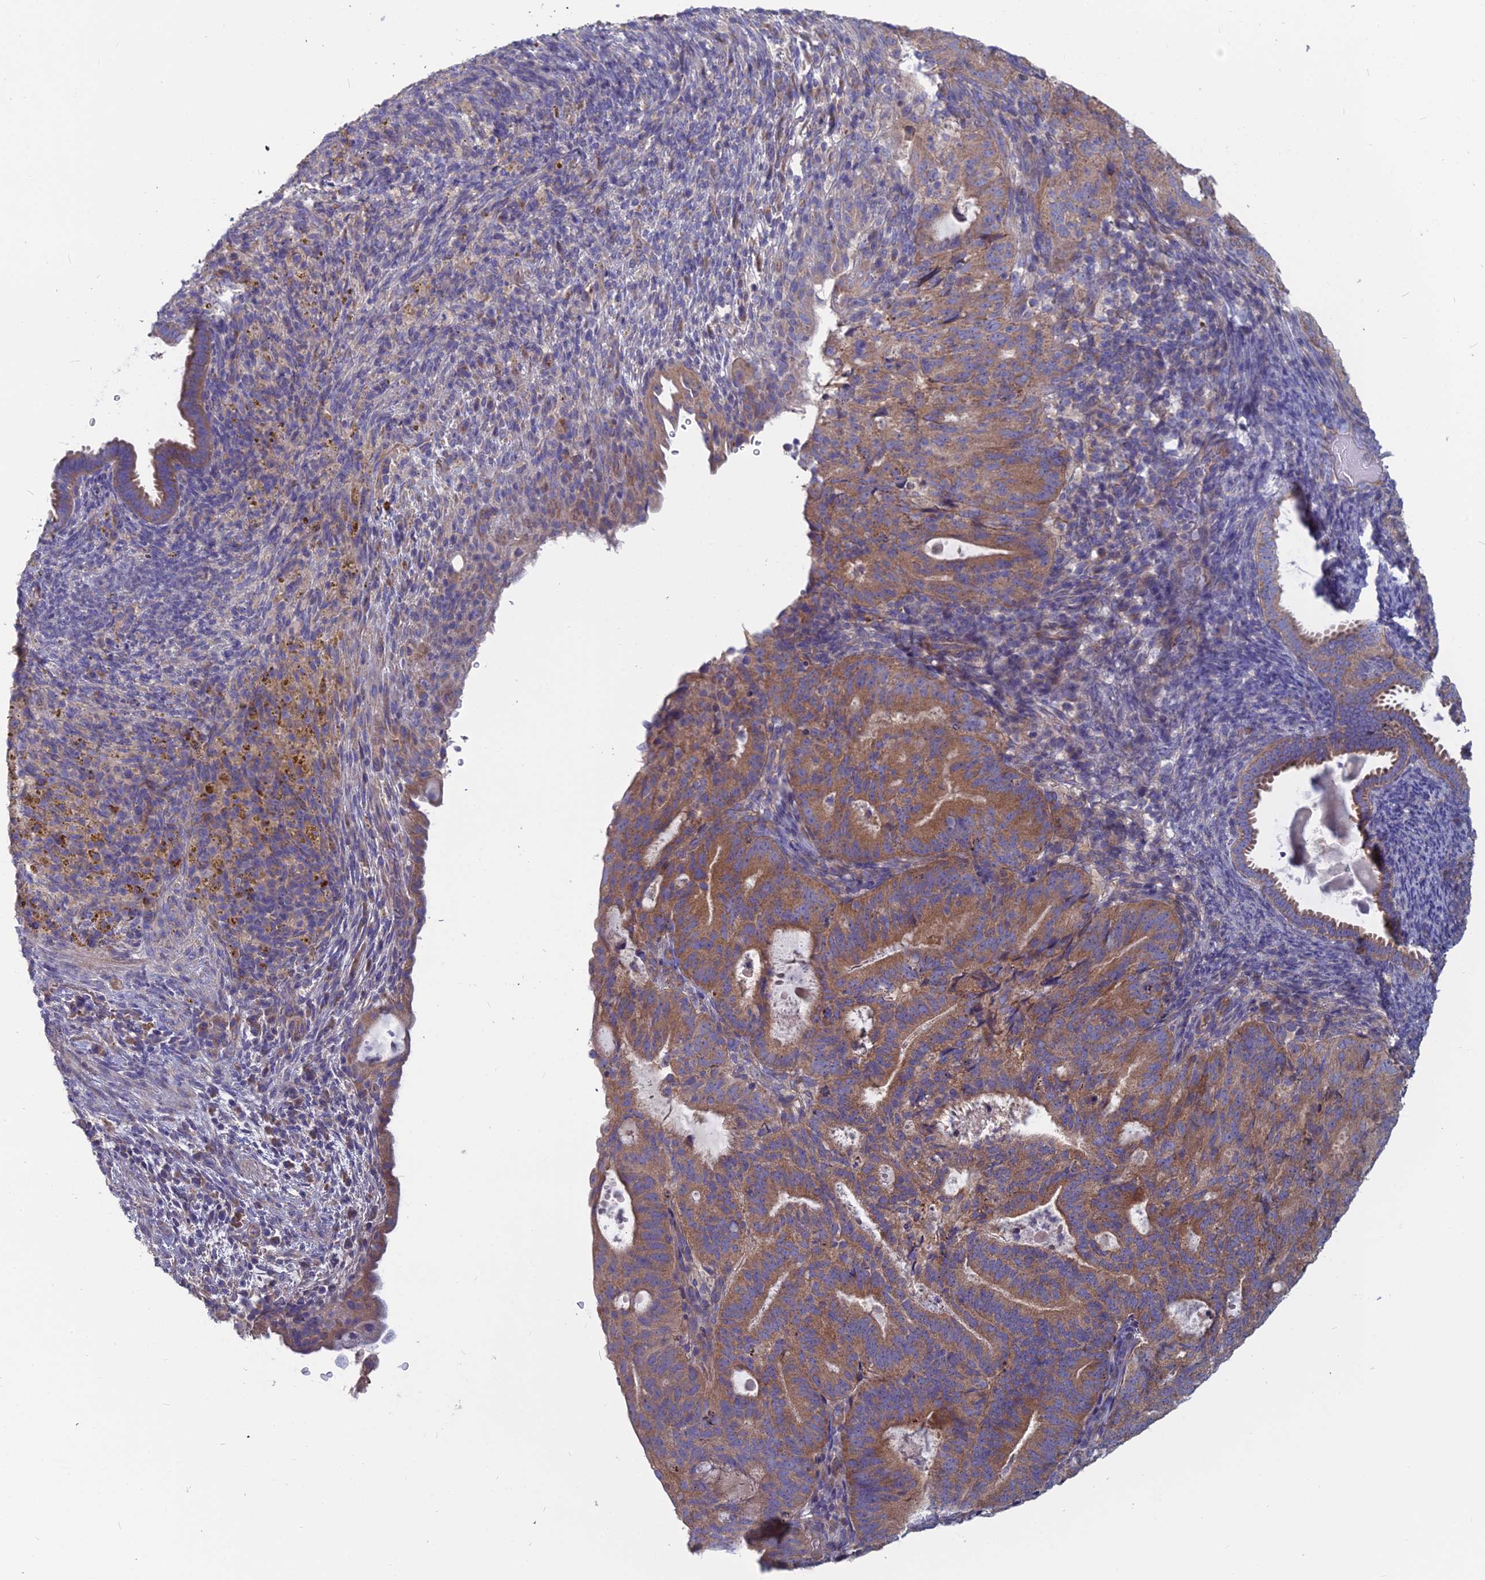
{"staining": {"intensity": "moderate", "quantity": ">75%", "location": "cytoplasmic/membranous"}, "tissue": "endometrial cancer", "cell_type": "Tumor cells", "image_type": "cancer", "snomed": [{"axis": "morphology", "description": "Adenocarcinoma, NOS"}, {"axis": "topography", "description": "Endometrium"}], "caption": "There is medium levels of moderate cytoplasmic/membranous expression in tumor cells of endometrial cancer, as demonstrated by immunohistochemical staining (brown color).", "gene": "COX20", "patient": {"sex": "female", "age": 70}}